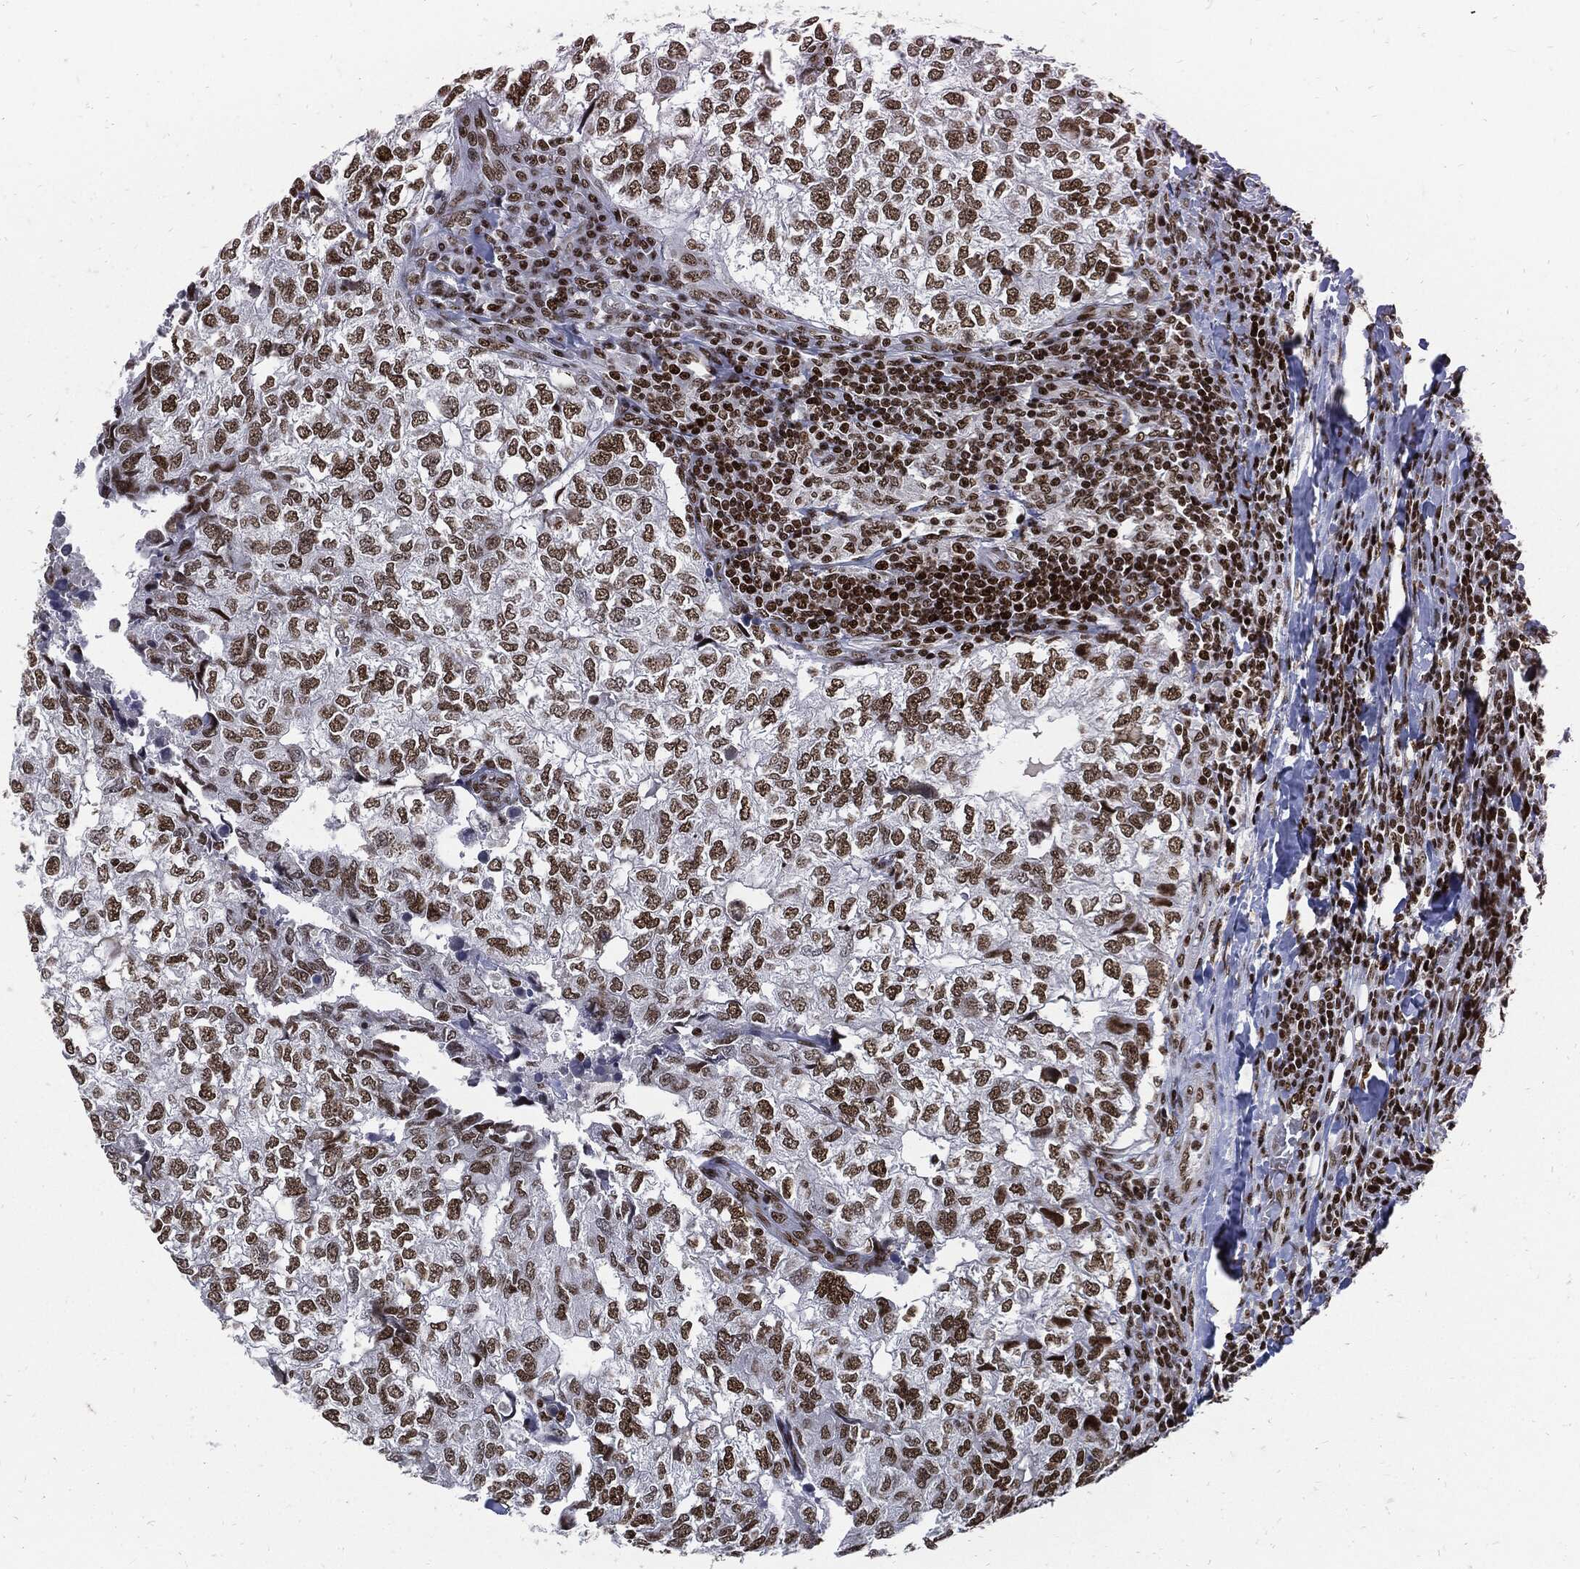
{"staining": {"intensity": "moderate", "quantity": ">75%", "location": "nuclear"}, "tissue": "breast cancer", "cell_type": "Tumor cells", "image_type": "cancer", "snomed": [{"axis": "morphology", "description": "Duct carcinoma"}, {"axis": "topography", "description": "Breast"}], "caption": "A micrograph showing moderate nuclear expression in about >75% of tumor cells in breast invasive ductal carcinoma, as visualized by brown immunohistochemical staining.", "gene": "TERF2", "patient": {"sex": "female", "age": 30}}